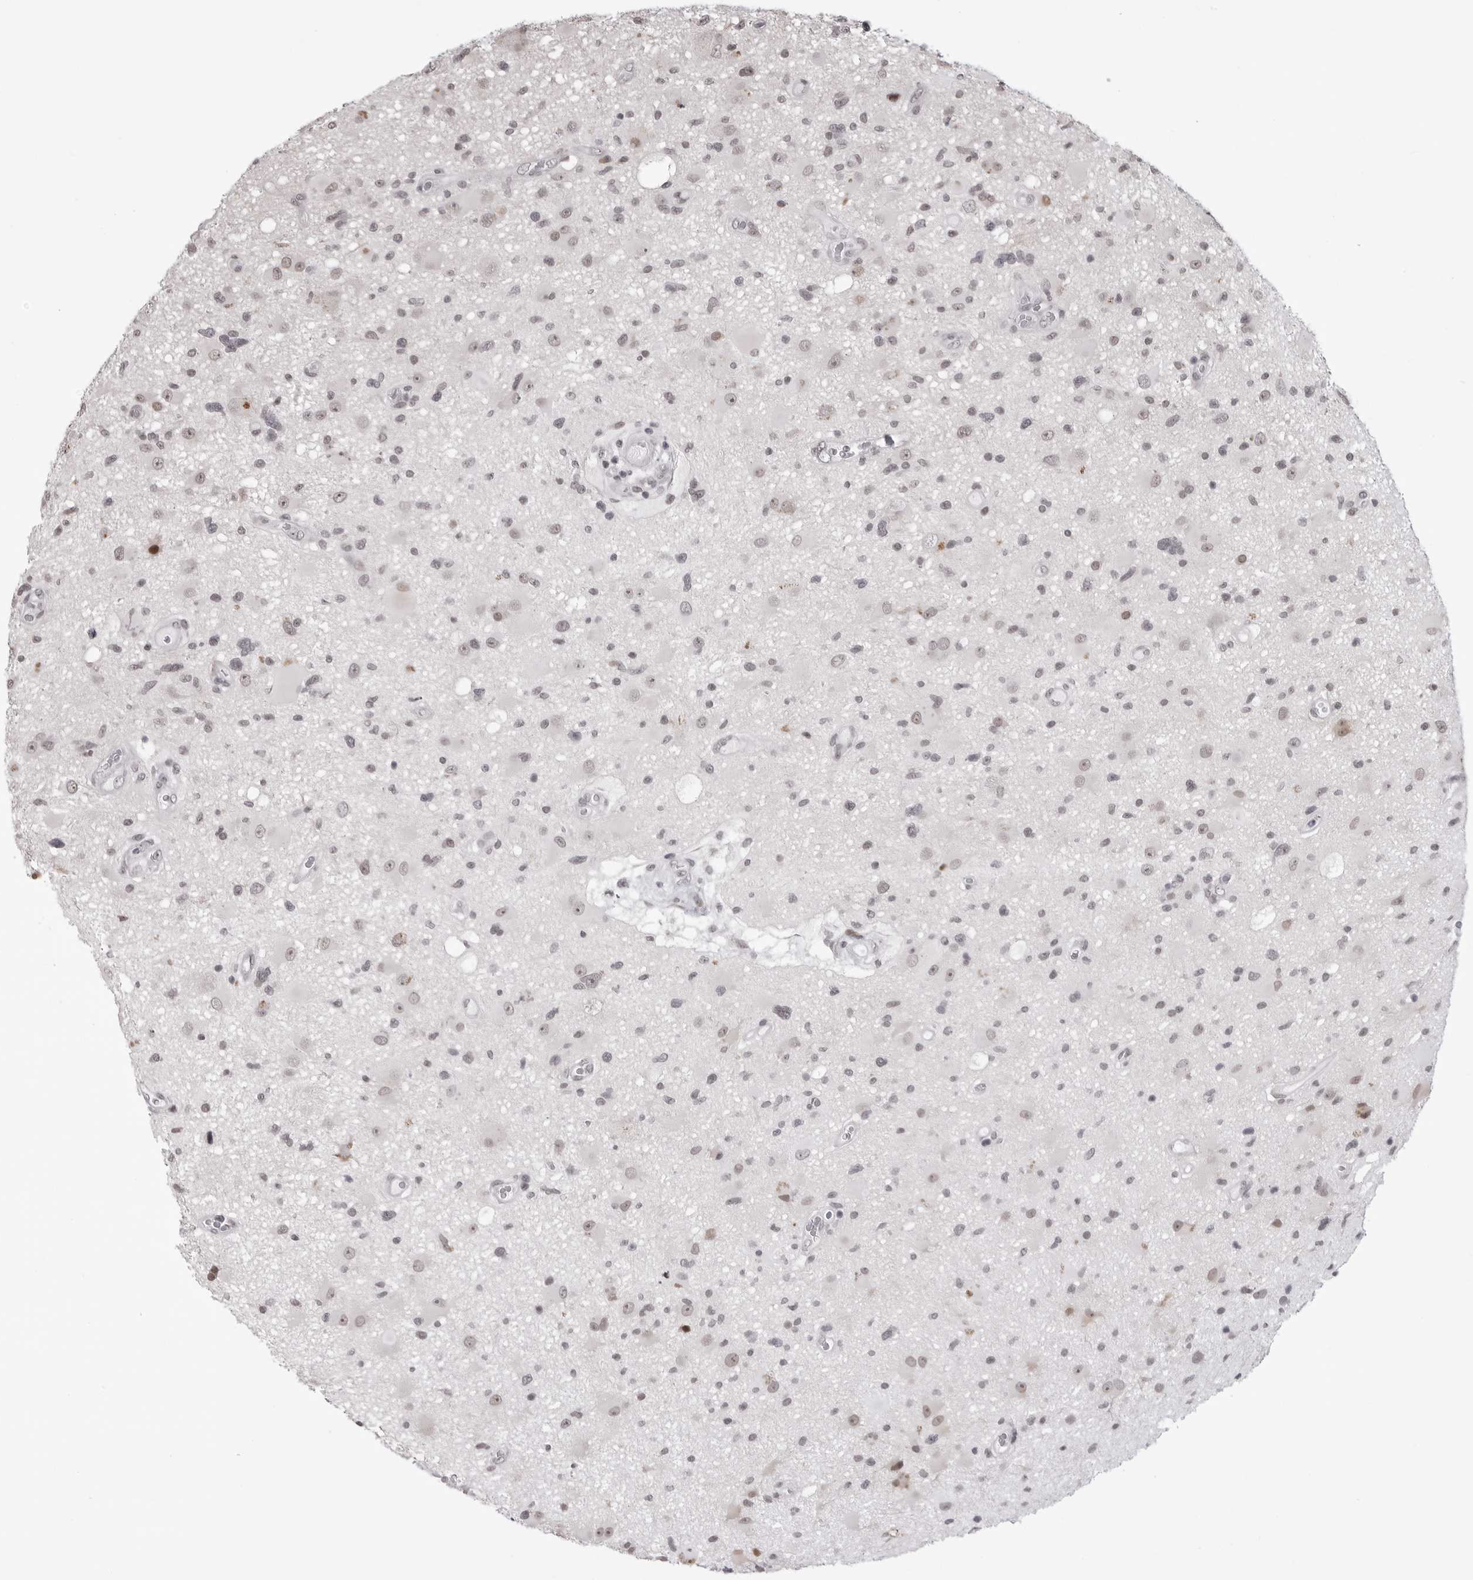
{"staining": {"intensity": "moderate", "quantity": "<25%", "location": "nuclear"}, "tissue": "glioma", "cell_type": "Tumor cells", "image_type": "cancer", "snomed": [{"axis": "morphology", "description": "Glioma, malignant, High grade"}, {"axis": "topography", "description": "Brain"}], "caption": "An IHC micrograph of tumor tissue is shown. Protein staining in brown labels moderate nuclear positivity in malignant glioma (high-grade) within tumor cells.", "gene": "PHF3", "patient": {"sex": "male", "age": 33}}